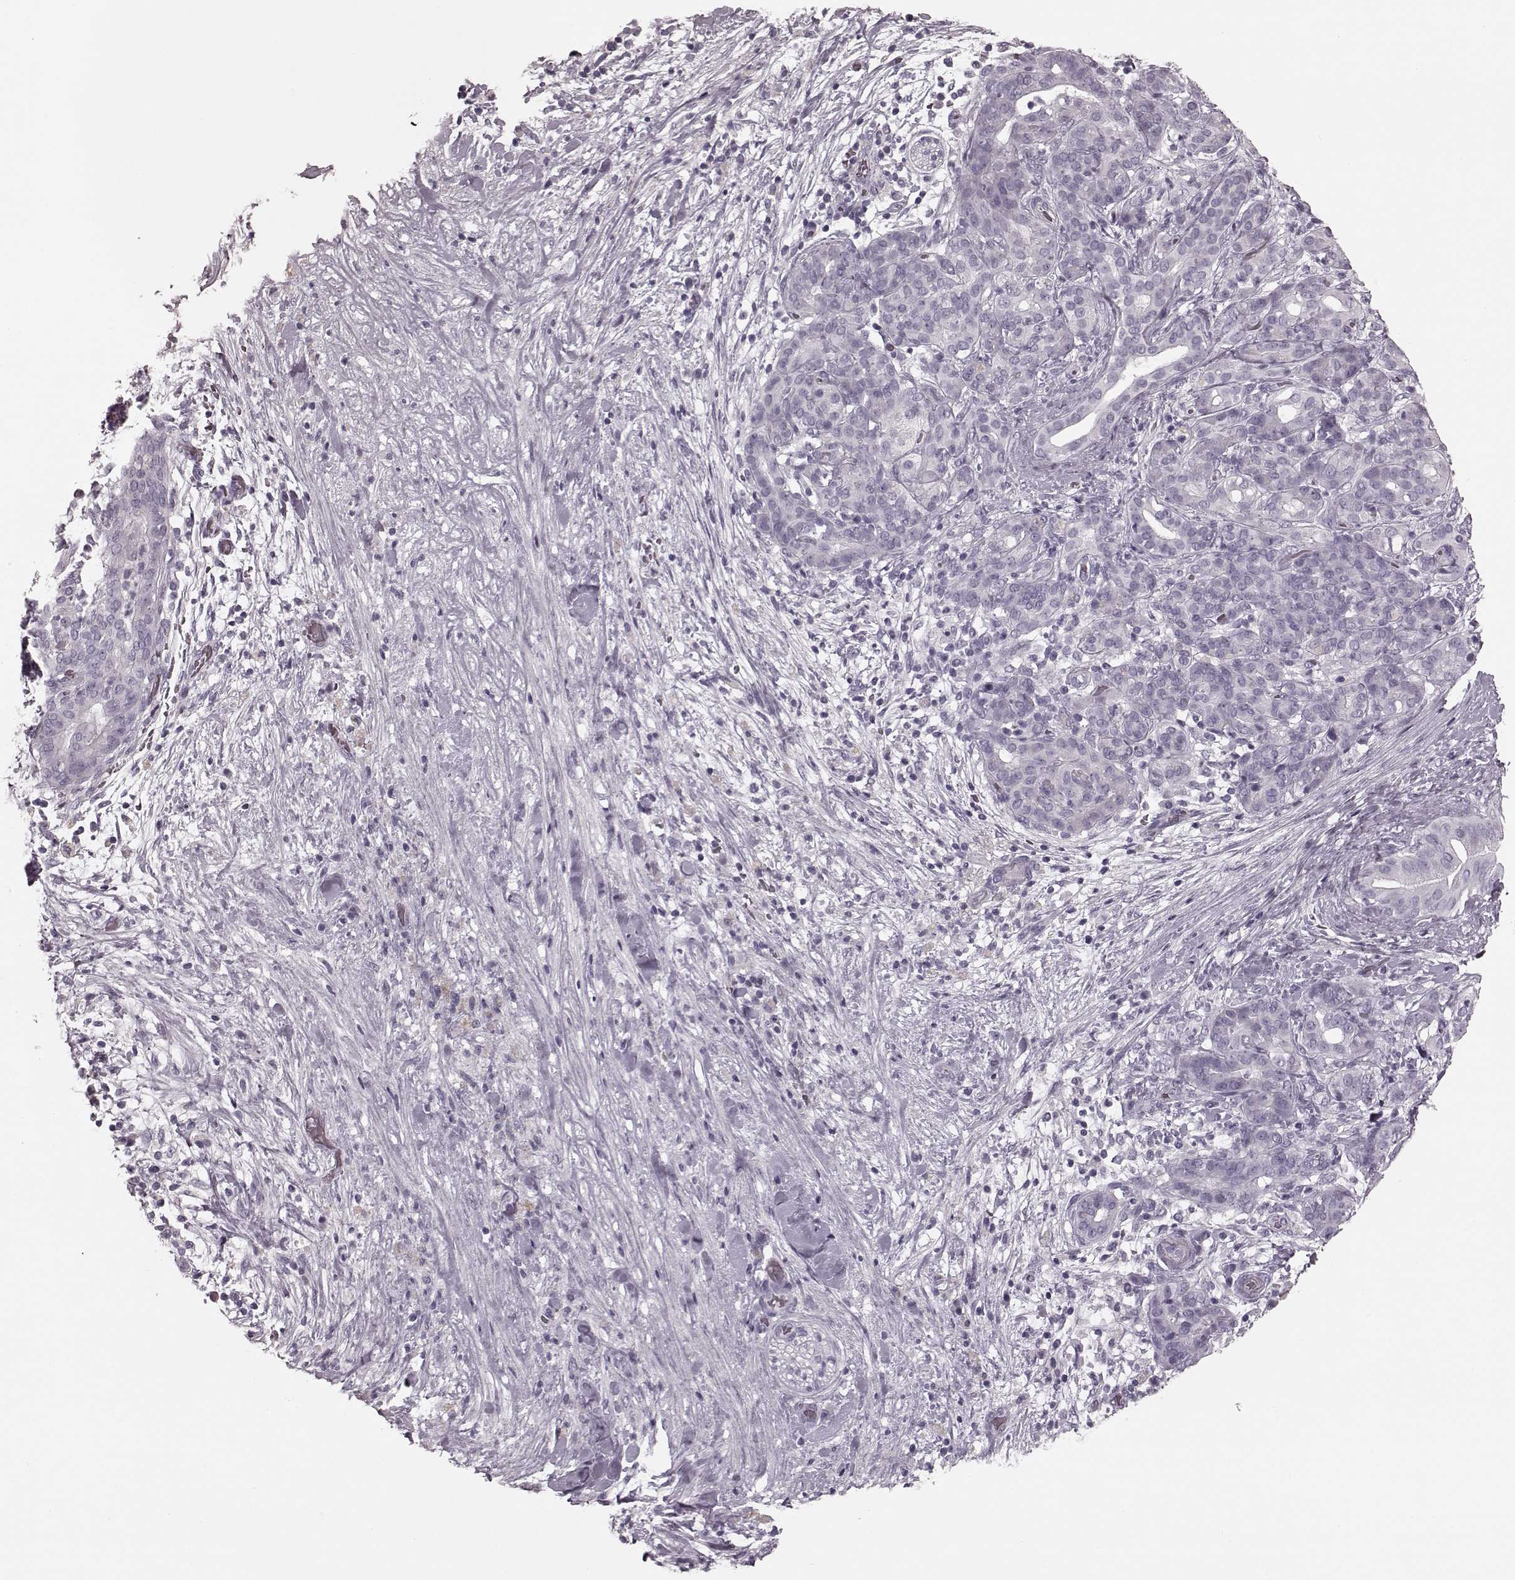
{"staining": {"intensity": "negative", "quantity": "none", "location": "none"}, "tissue": "pancreatic cancer", "cell_type": "Tumor cells", "image_type": "cancer", "snomed": [{"axis": "morphology", "description": "Adenocarcinoma, NOS"}, {"axis": "topography", "description": "Pancreas"}], "caption": "High magnification brightfield microscopy of pancreatic cancer stained with DAB (3,3'-diaminobenzidine) (brown) and counterstained with hematoxylin (blue): tumor cells show no significant expression. (IHC, brightfield microscopy, high magnification).", "gene": "TRPM1", "patient": {"sex": "male", "age": 44}}